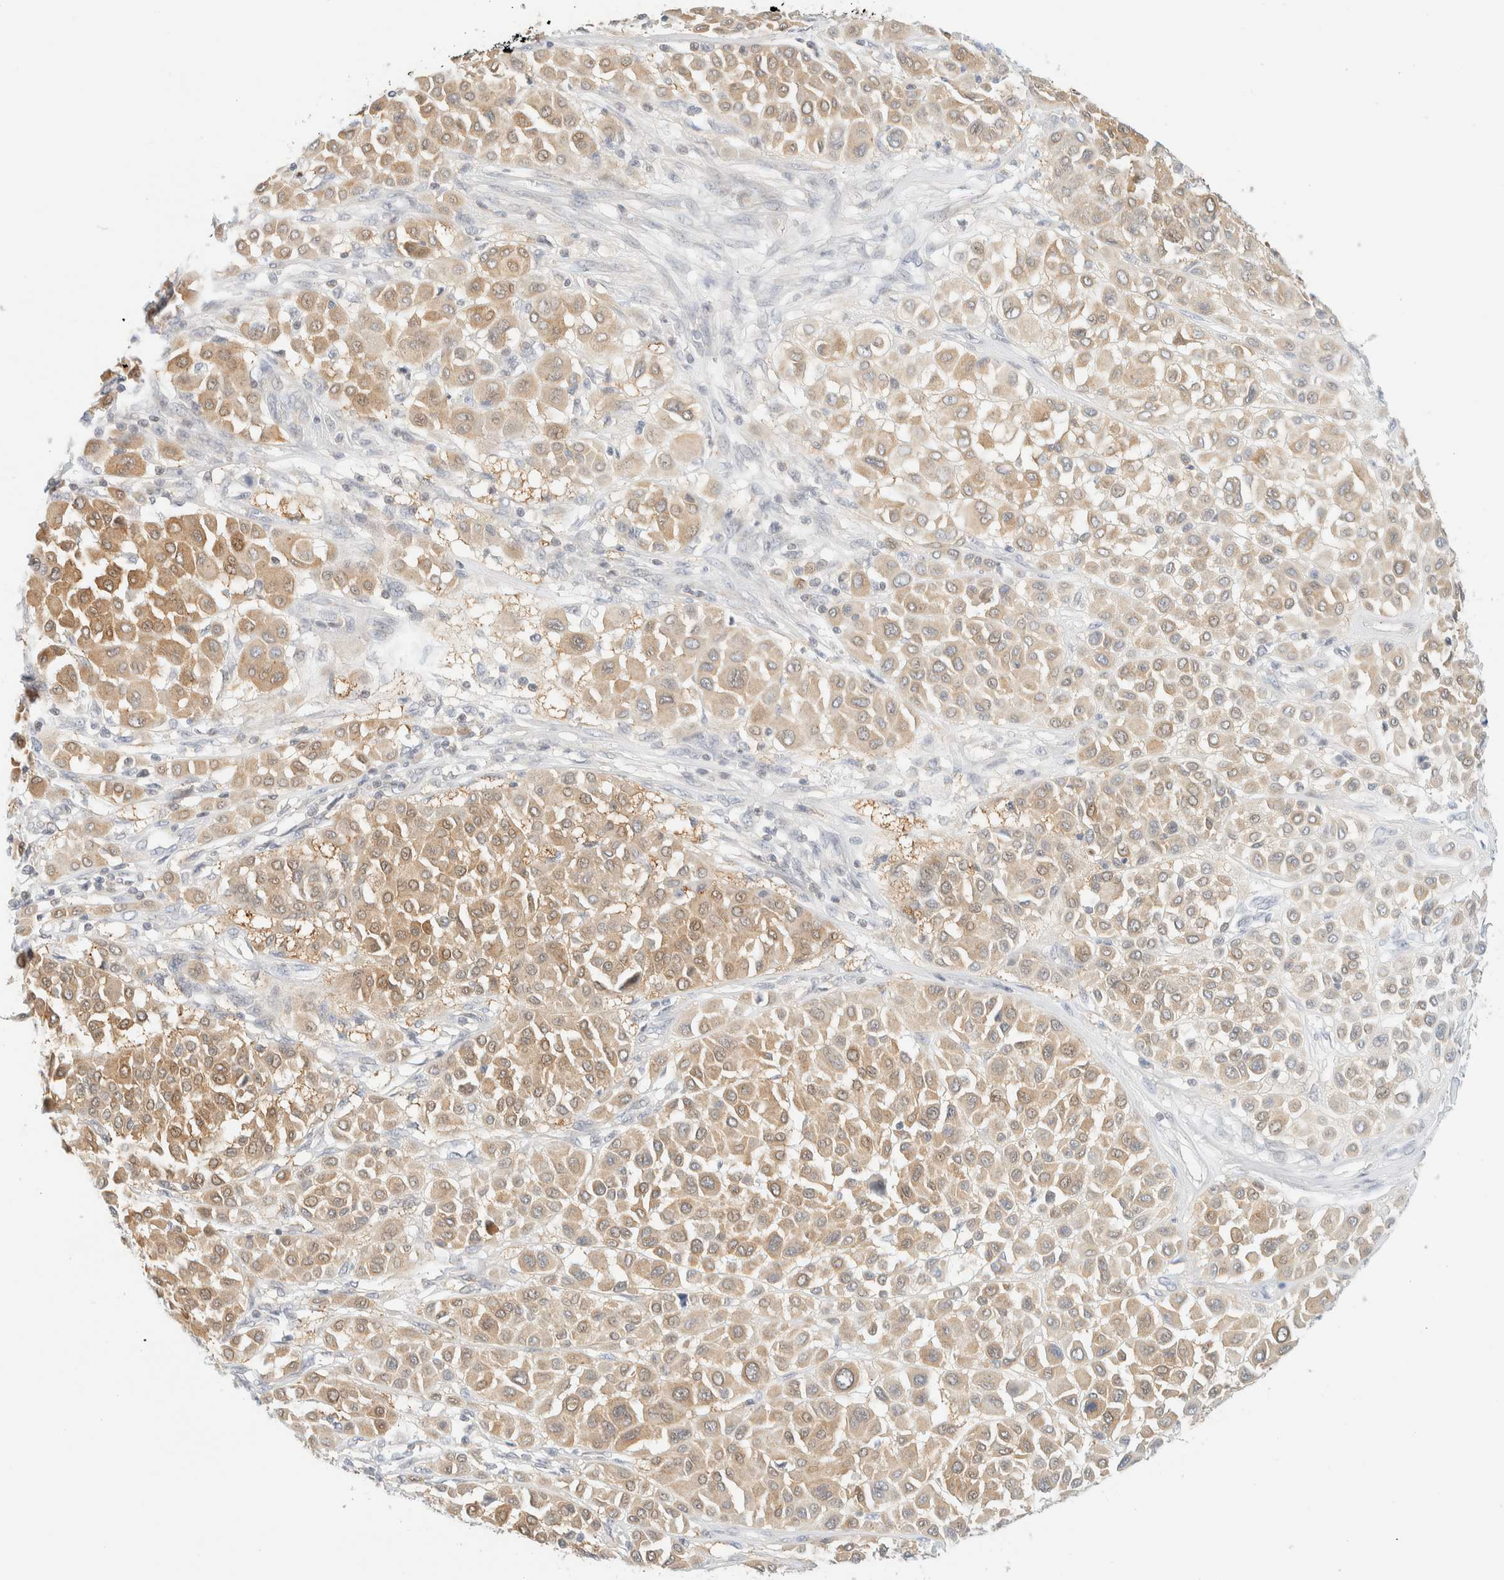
{"staining": {"intensity": "moderate", "quantity": ">75%", "location": "cytoplasmic/membranous"}, "tissue": "melanoma", "cell_type": "Tumor cells", "image_type": "cancer", "snomed": [{"axis": "morphology", "description": "Malignant melanoma, Metastatic site"}, {"axis": "topography", "description": "Soft tissue"}], "caption": "Protein analysis of malignant melanoma (metastatic site) tissue displays moderate cytoplasmic/membranous expression in approximately >75% of tumor cells. The protein is shown in brown color, while the nuclei are stained blue.", "gene": "PCYT2", "patient": {"sex": "male", "age": 41}}